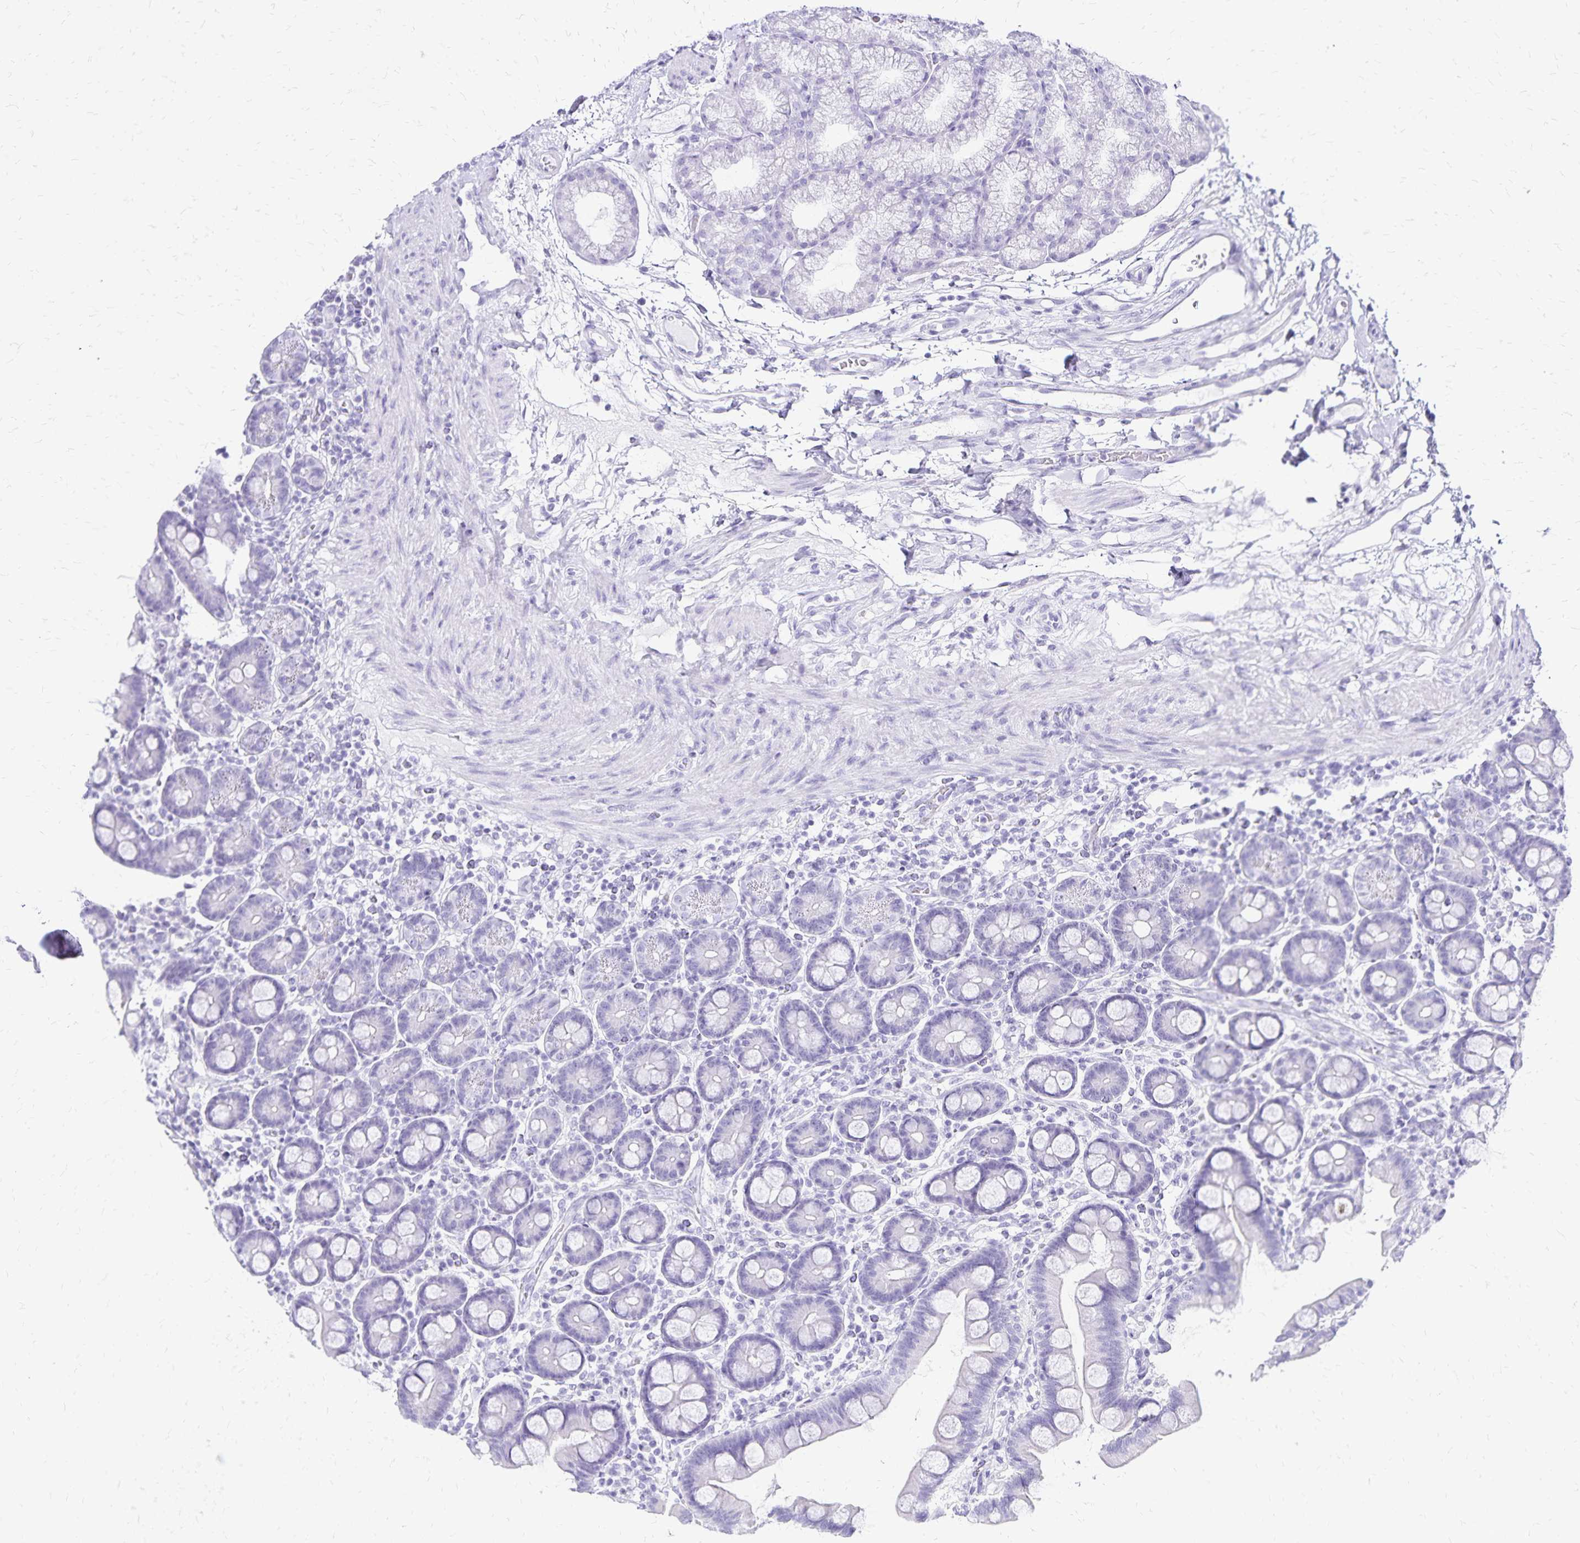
{"staining": {"intensity": "negative", "quantity": "none", "location": "none"}, "tissue": "duodenum", "cell_type": "Glandular cells", "image_type": "normal", "snomed": [{"axis": "morphology", "description": "Normal tissue, NOS"}, {"axis": "topography", "description": "Duodenum"}], "caption": "DAB immunohistochemical staining of unremarkable duodenum reveals no significant expression in glandular cells.", "gene": "LIN28B", "patient": {"sex": "male", "age": 59}}